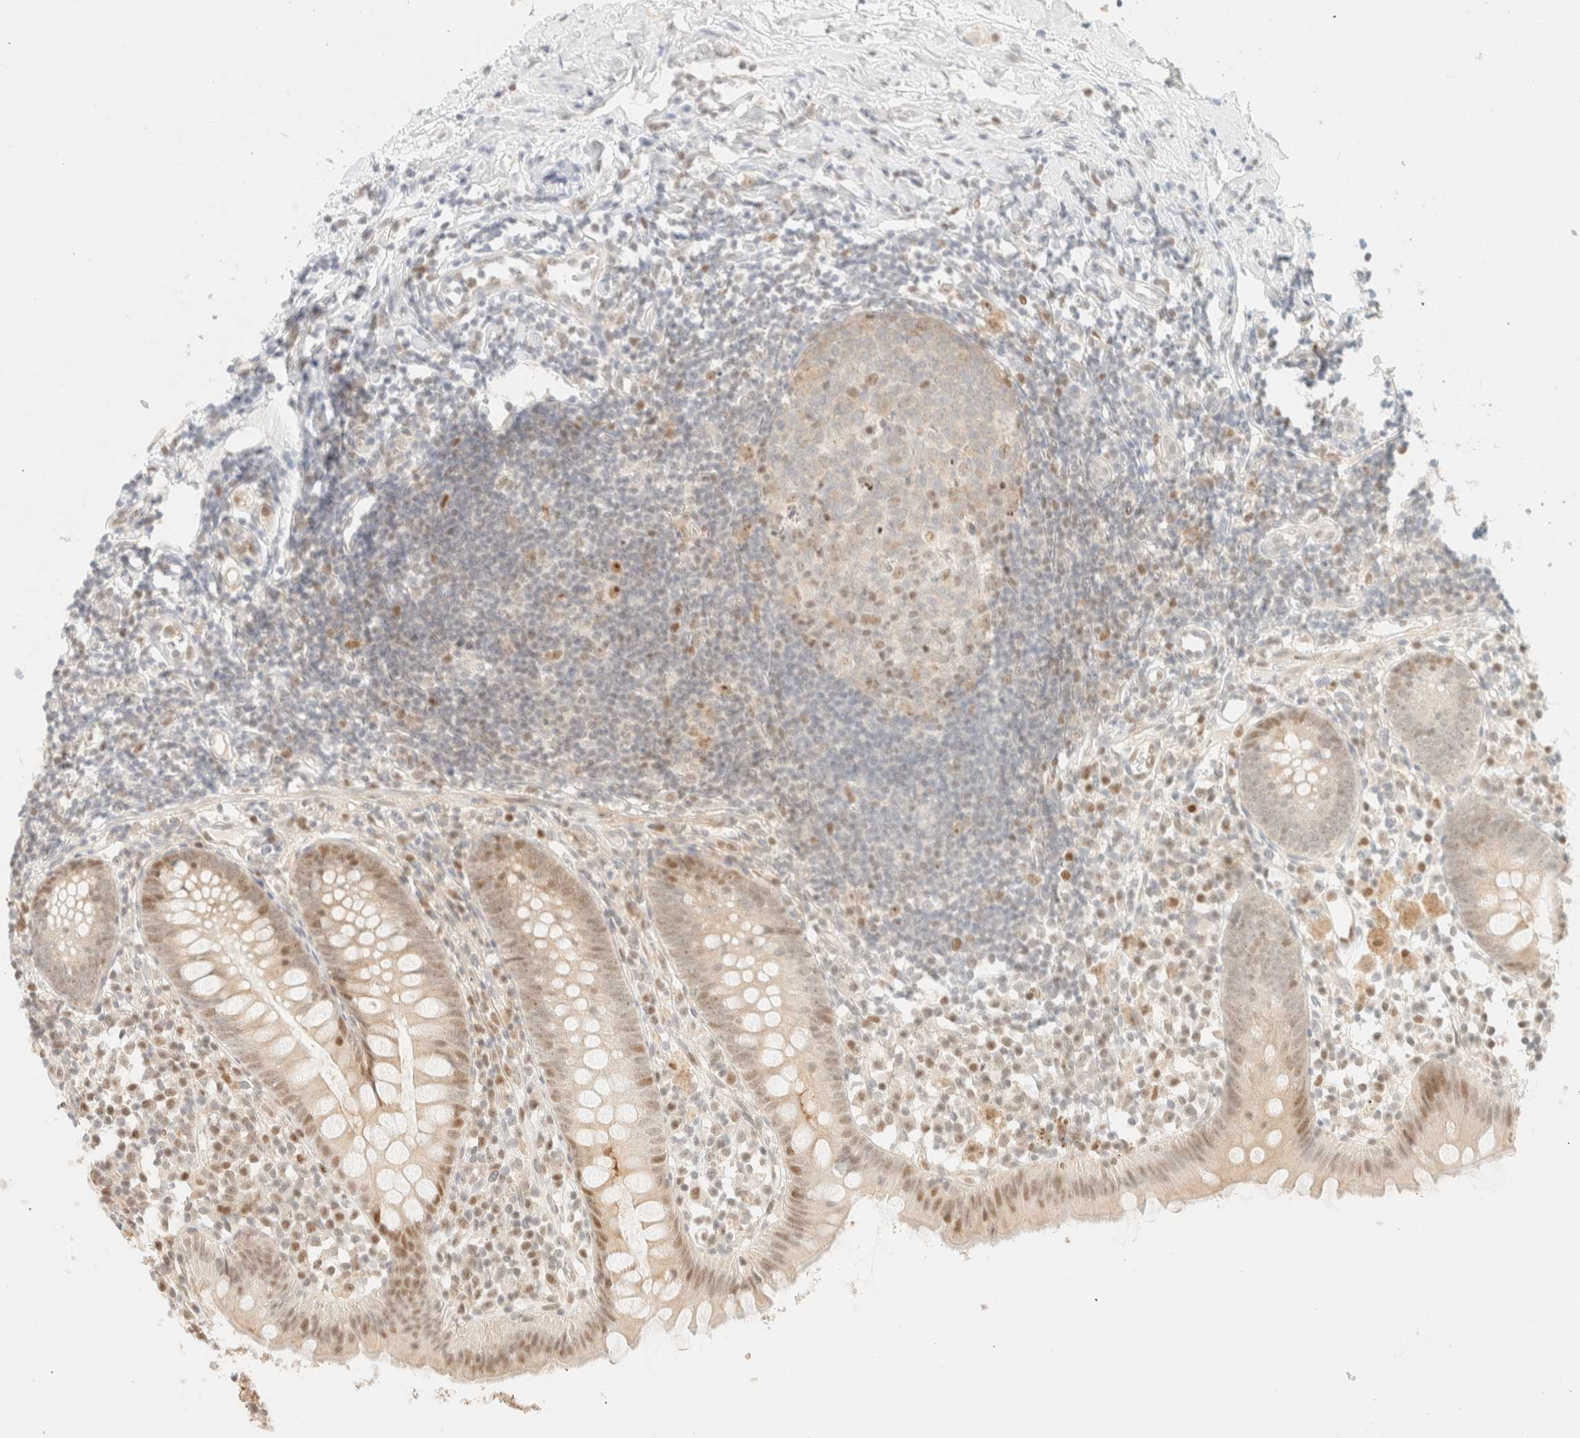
{"staining": {"intensity": "moderate", "quantity": "25%-75%", "location": "nuclear"}, "tissue": "appendix", "cell_type": "Glandular cells", "image_type": "normal", "snomed": [{"axis": "morphology", "description": "Normal tissue, NOS"}, {"axis": "topography", "description": "Appendix"}], "caption": "Immunohistochemistry (IHC) (DAB (3,3'-diaminobenzidine)) staining of unremarkable human appendix demonstrates moderate nuclear protein staining in about 25%-75% of glandular cells. Nuclei are stained in blue.", "gene": "TSR1", "patient": {"sex": "female", "age": 20}}